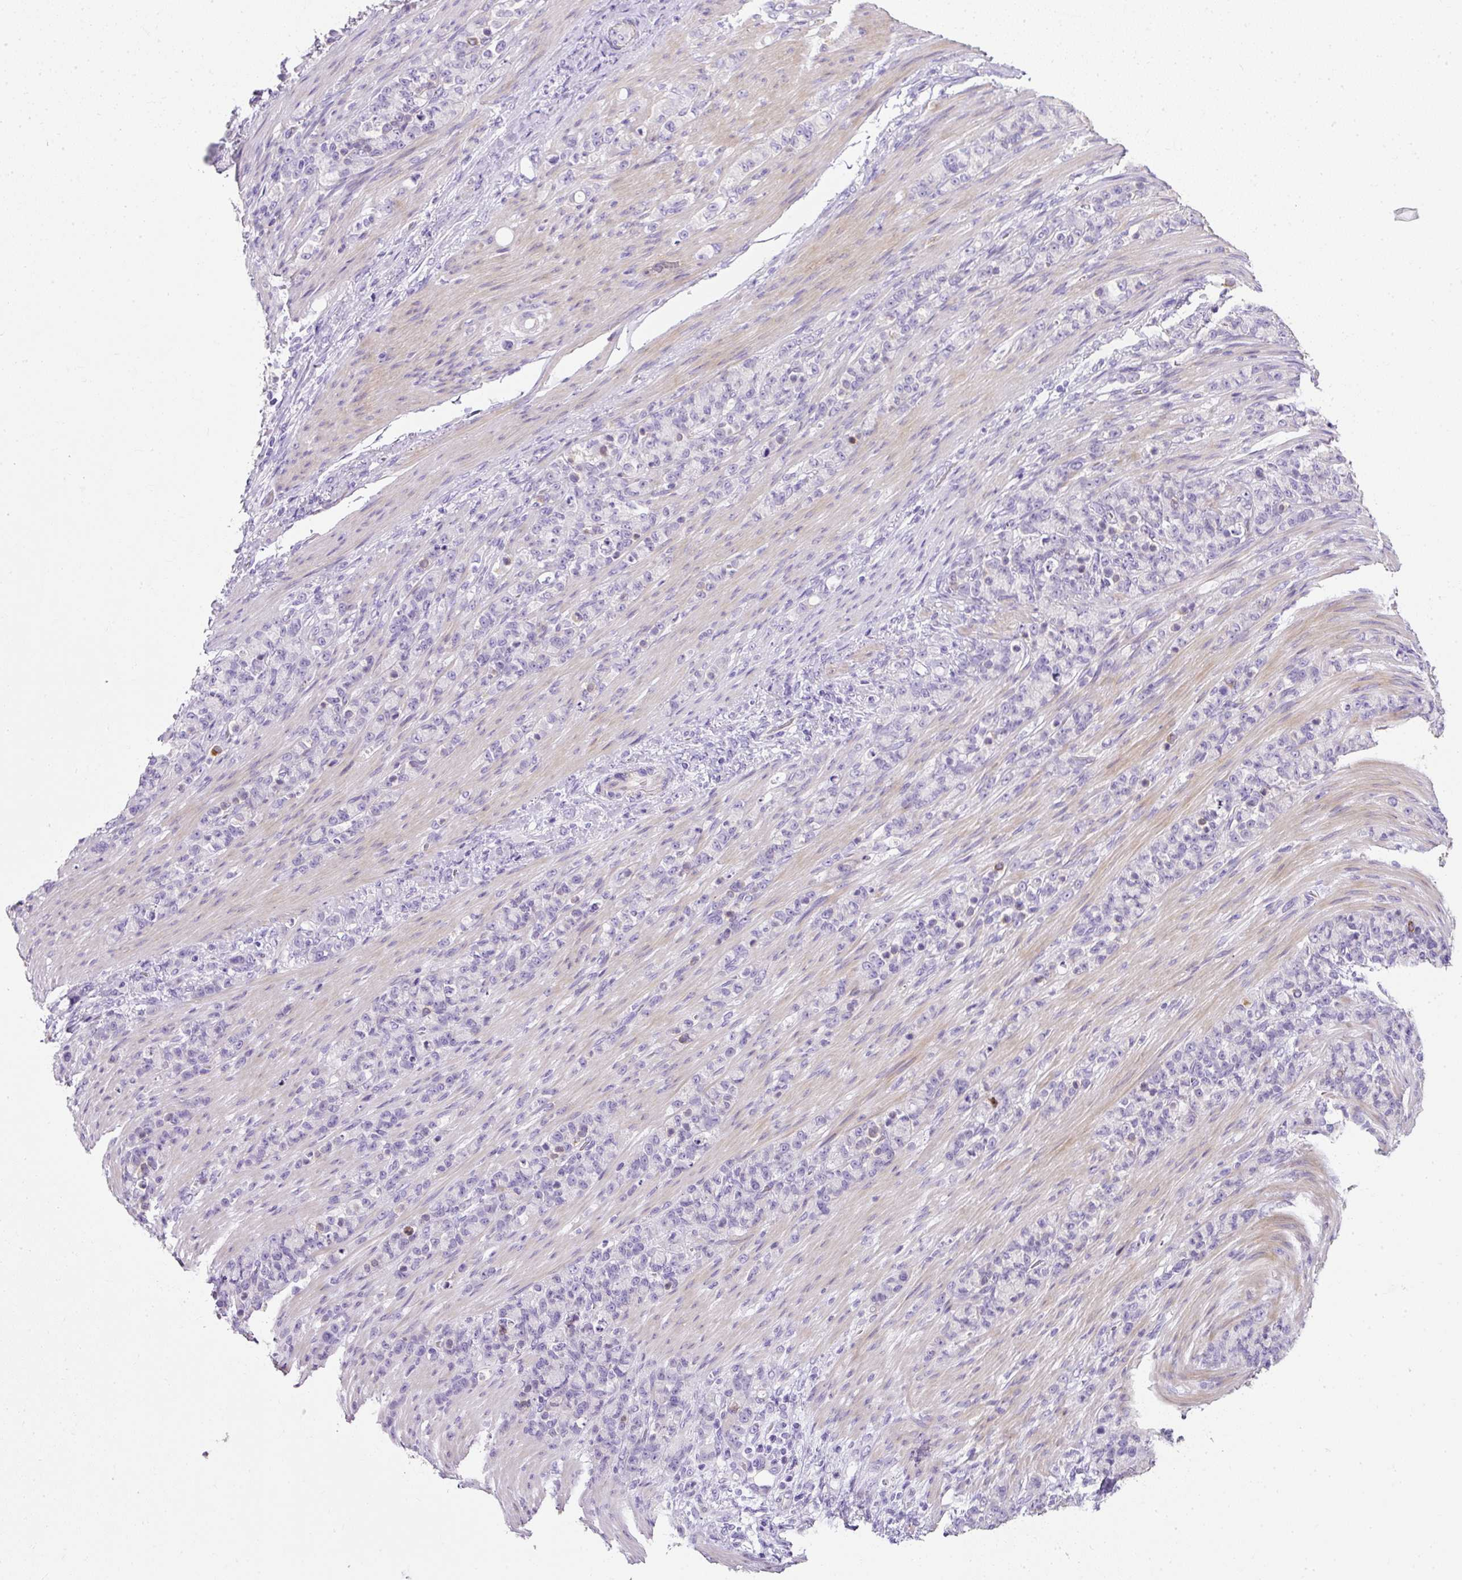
{"staining": {"intensity": "negative", "quantity": "none", "location": "none"}, "tissue": "stomach cancer", "cell_type": "Tumor cells", "image_type": "cancer", "snomed": [{"axis": "morphology", "description": "Adenocarcinoma, NOS"}, {"axis": "topography", "description": "Stomach"}], "caption": "Immunohistochemistry photomicrograph of stomach adenocarcinoma stained for a protein (brown), which demonstrates no expression in tumor cells.", "gene": "C2CD4C", "patient": {"sex": "female", "age": 79}}